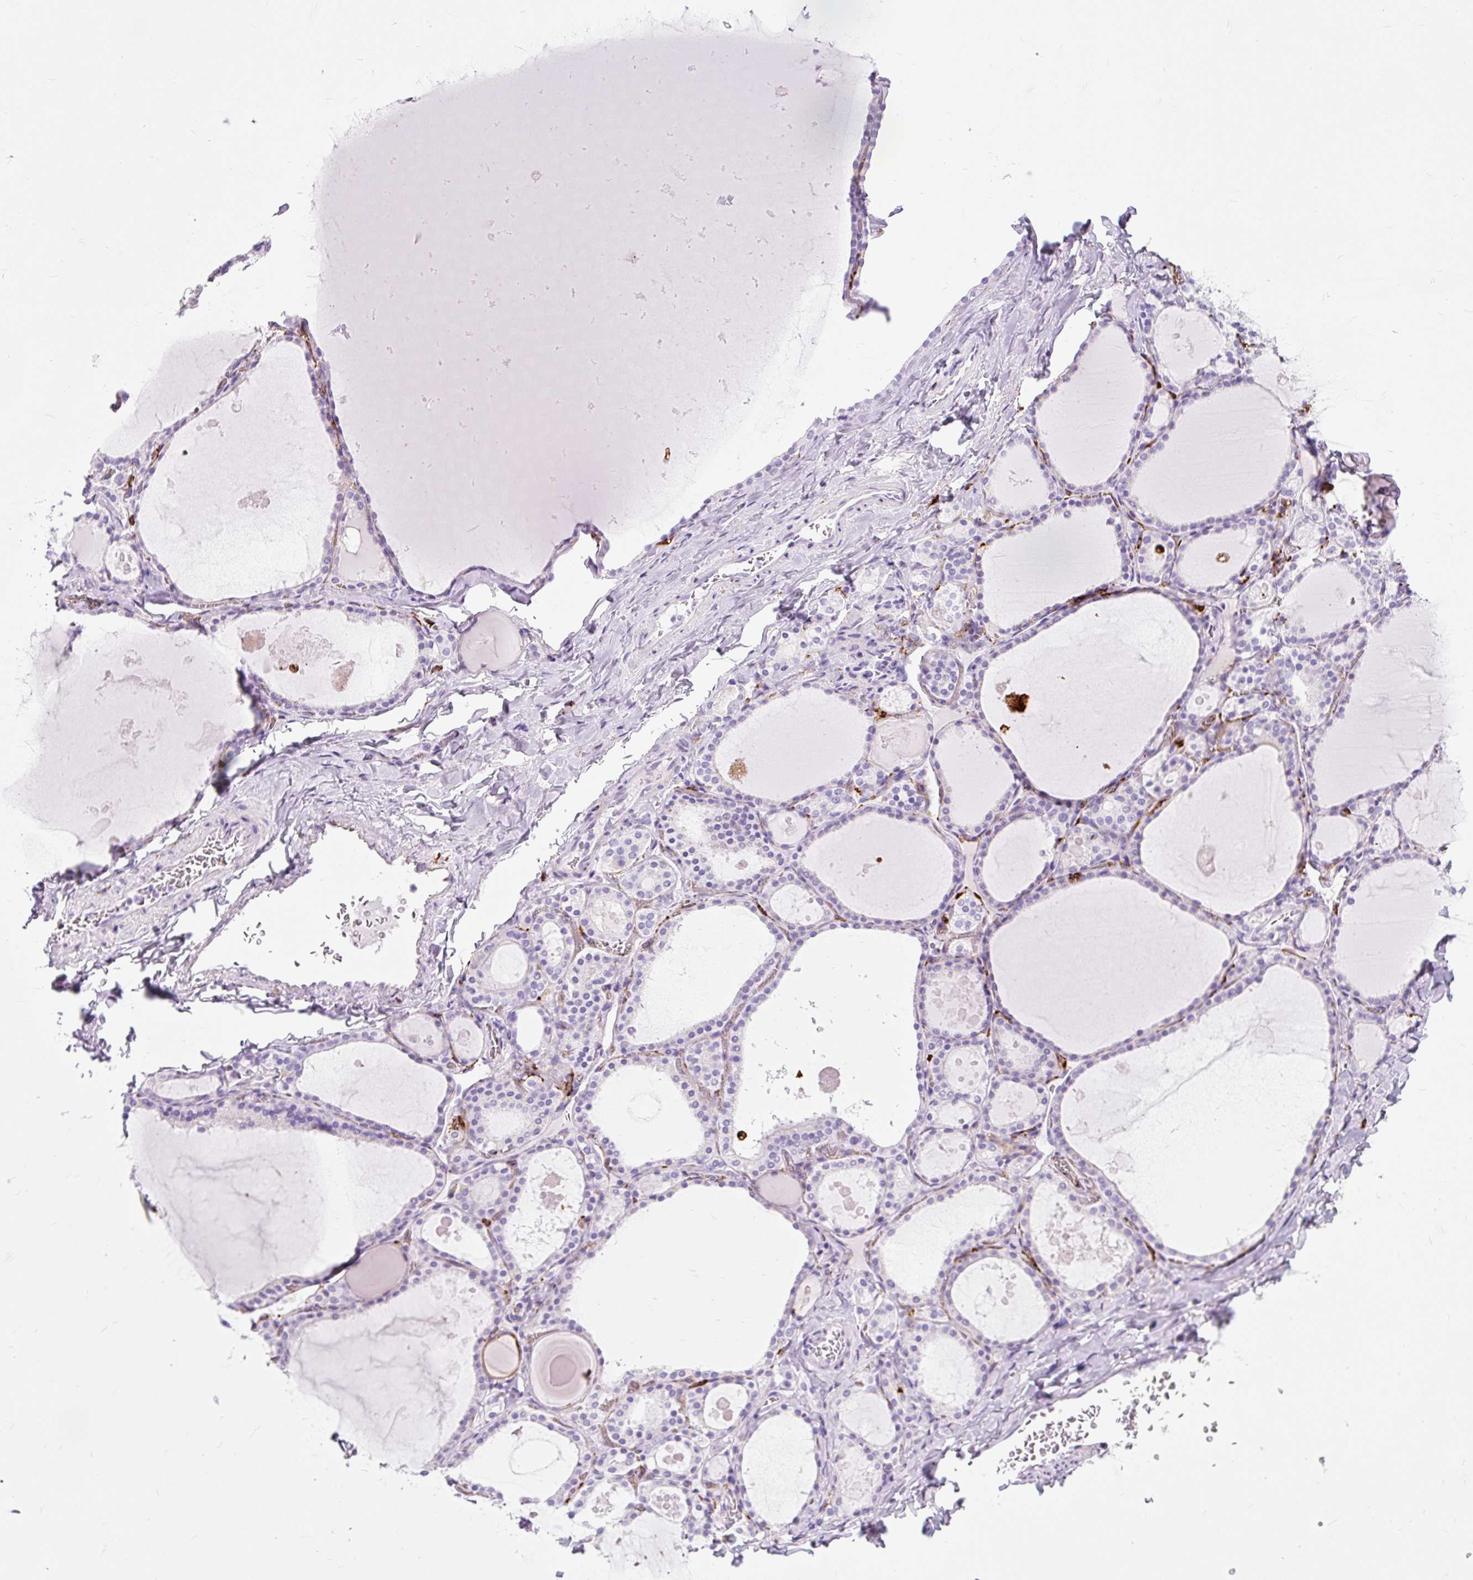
{"staining": {"intensity": "negative", "quantity": "none", "location": "none"}, "tissue": "thyroid gland", "cell_type": "Glandular cells", "image_type": "normal", "snomed": [{"axis": "morphology", "description": "Normal tissue, NOS"}, {"axis": "topography", "description": "Thyroid gland"}], "caption": "Immunohistochemical staining of normal human thyroid gland exhibits no significant staining in glandular cells.", "gene": "HLA", "patient": {"sex": "male", "age": 56}}